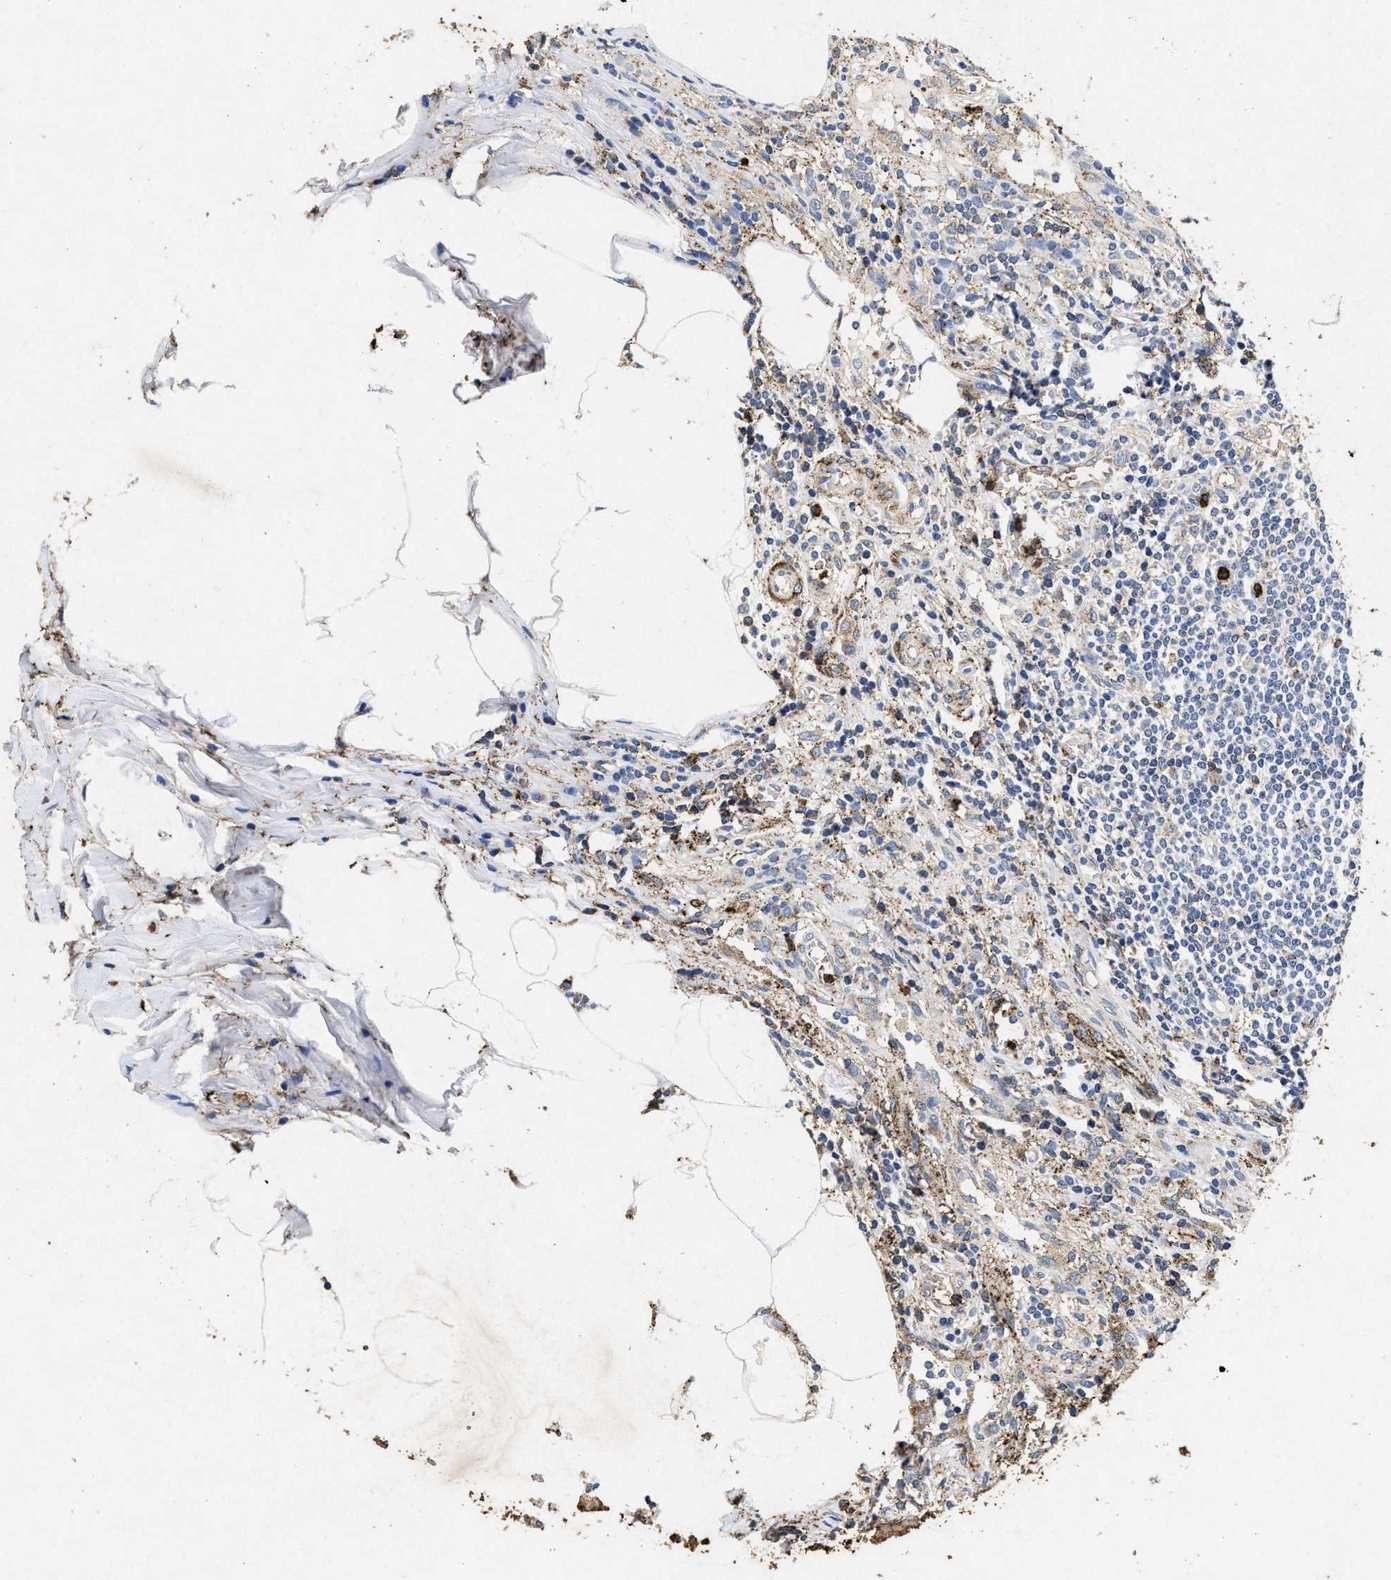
{"staining": {"intensity": "negative", "quantity": "none", "location": "none"}, "tissue": "appendix", "cell_type": "Glandular cells", "image_type": "normal", "snomed": [{"axis": "morphology", "description": "Normal tissue, NOS"}, {"axis": "morphology", "description": "Inflammation, NOS"}, {"axis": "topography", "description": "Appendix"}], "caption": "An image of appendix stained for a protein displays no brown staining in glandular cells.", "gene": "LTB4R2", "patient": {"sex": "male", "age": 46}}